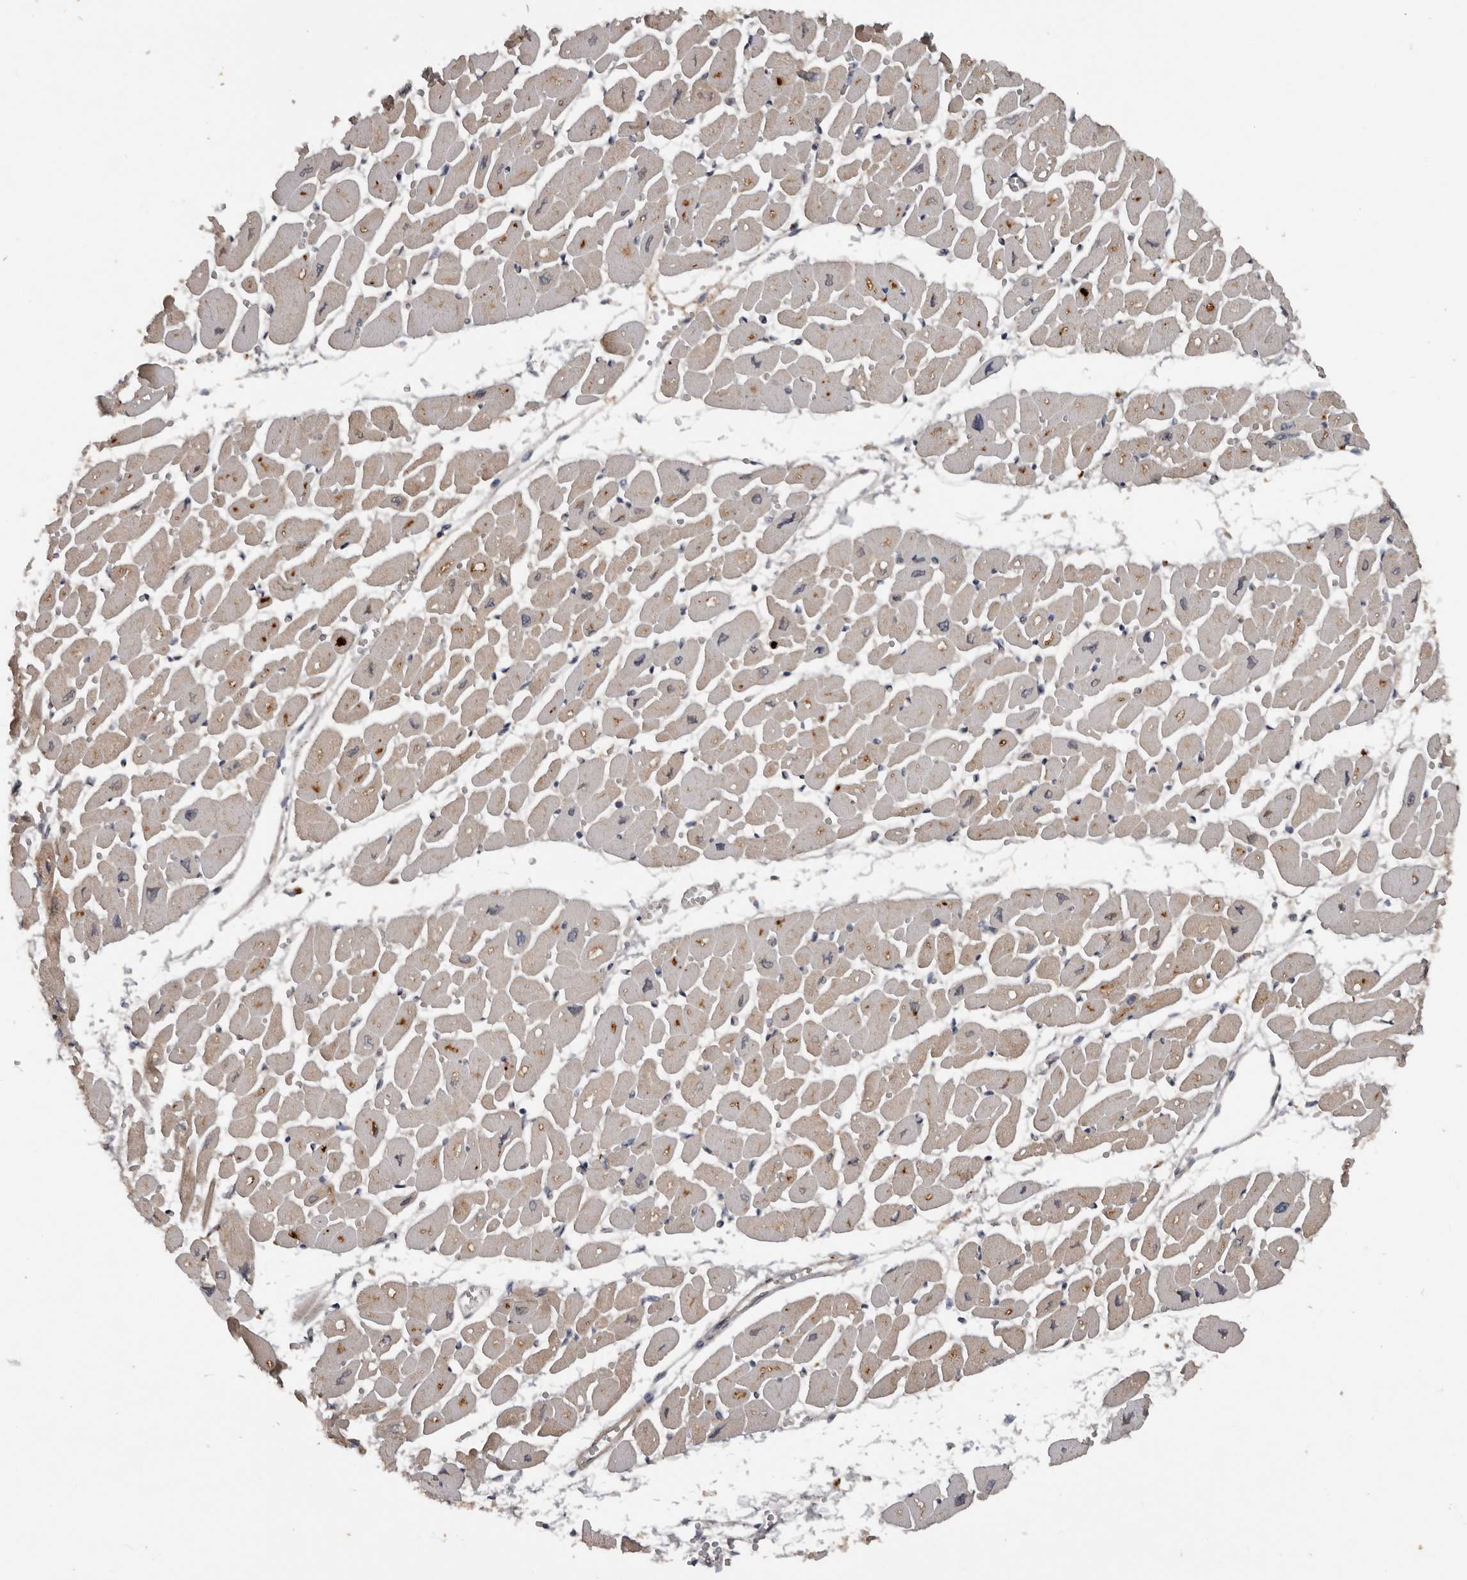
{"staining": {"intensity": "moderate", "quantity": ">75%", "location": "cytoplasmic/membranous"}, "tissue": "heart muscle", "cell_type": "Cardiomyocytes", "image_type": "normal", "snomed": [{"axis": "morphology", "description": "Normal tissue, NOS"}, {"axis": "topography", "description": "Heart"}], "caption": "A histopathology image of human heart muscle stained for a protein displays moderate cytoplasmic/membranous brown staining in cardiomyocytes. The staining is performed using DAB (3,3'-diaminobenzidine) brown chromogen to label protein expression. The nuclei are counter-stained blue using hematoxylin.", "gene": "DNAJB4", "patient": {"sex": "female", "age": 54}}